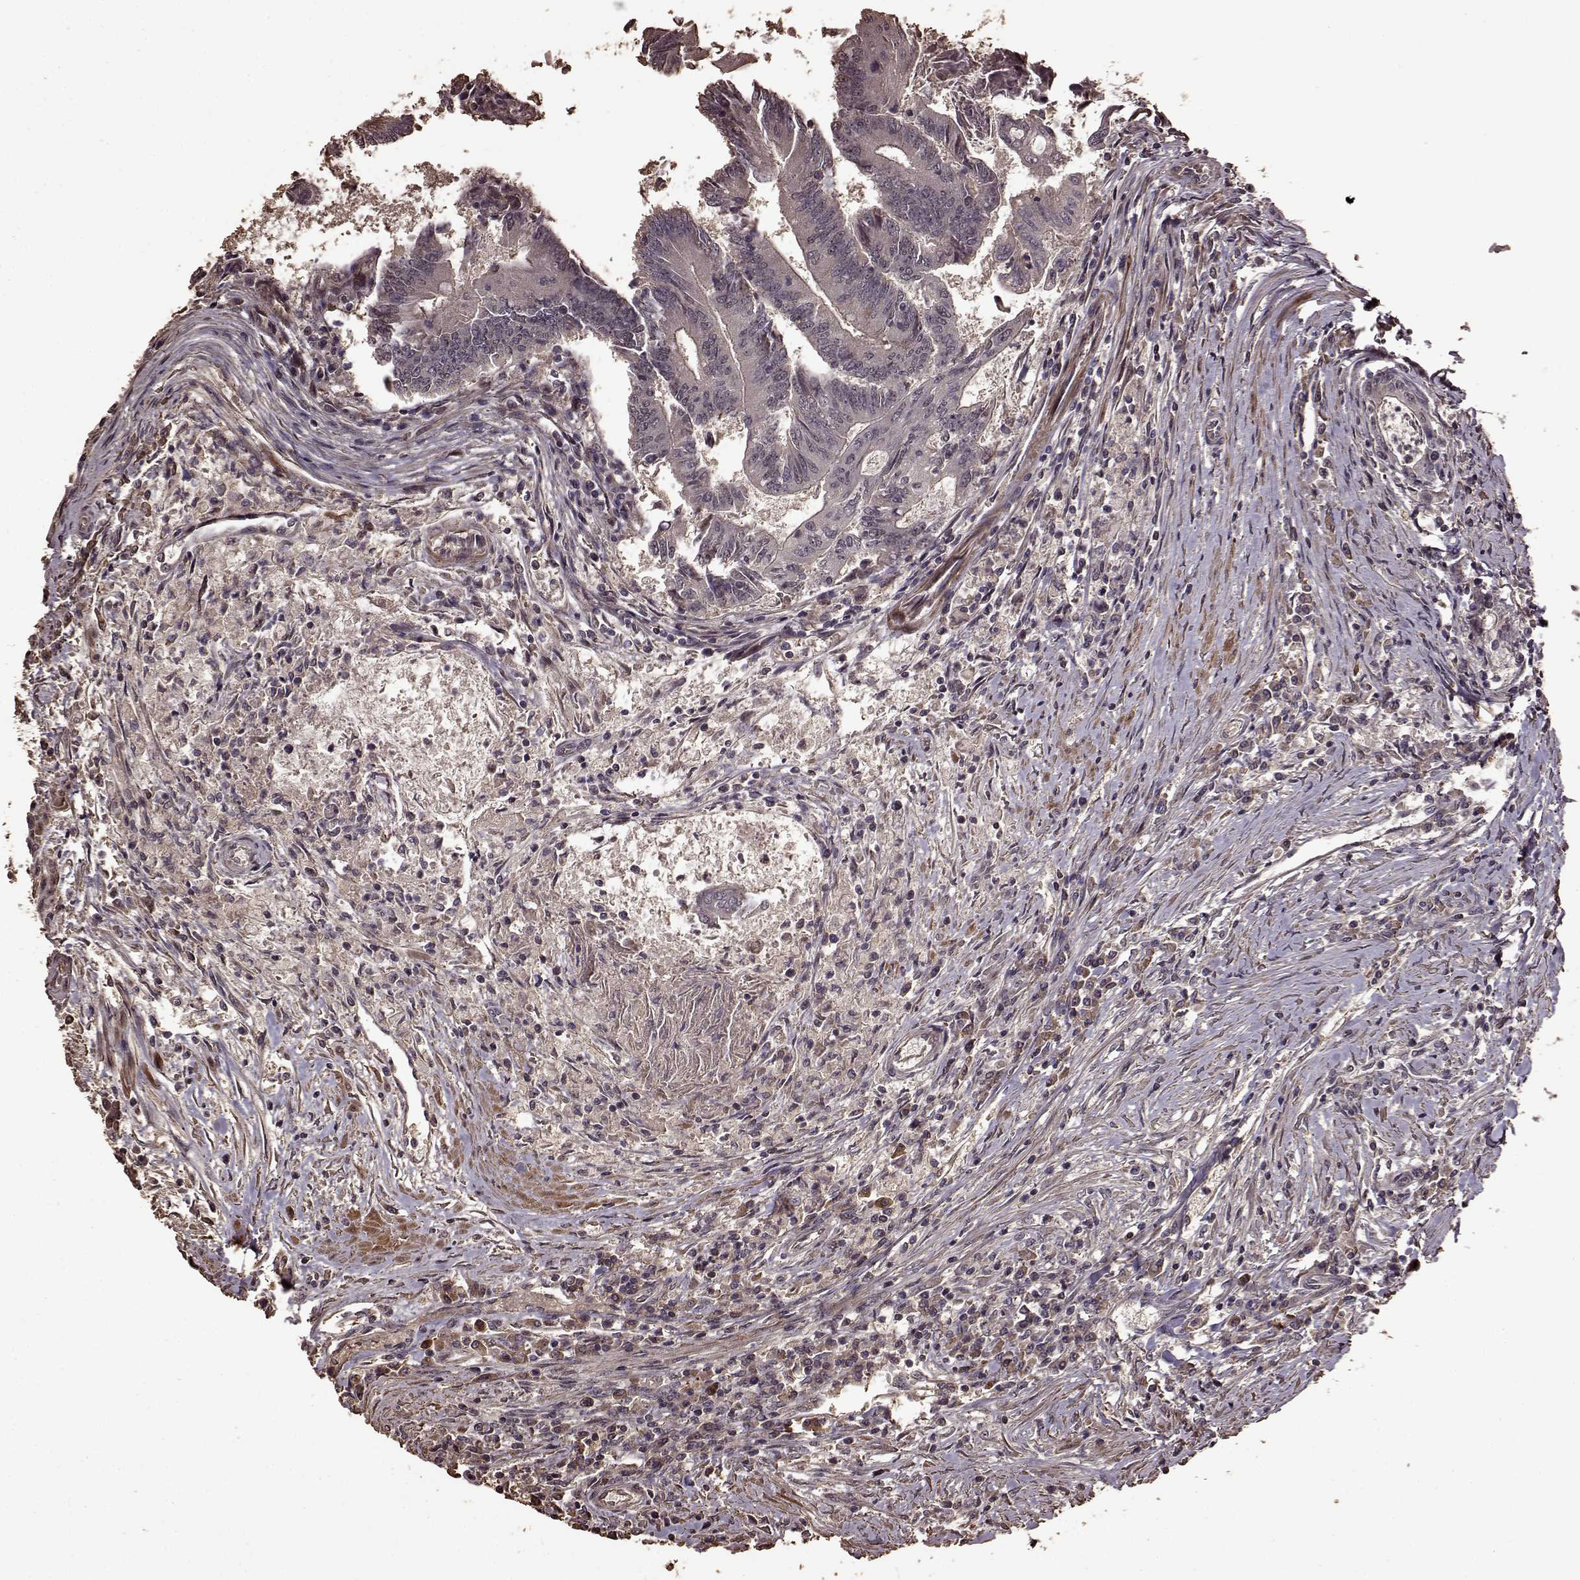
{"staining": {"intensity": "negative", "quantity": "none", "location": "none"}, "tissue": "colorectal cancer", "cell_type": "Tumor cells", "image_type": "cancer", "snomed": [{"axis": "morphology", "description": "Adenocarcinoma, NOS"}, {"axis": "topography", "description": "Colon"}], "caption": "Tumor cells are negative for brown protein staining in colorectal cancer.", "gene": "FBXW11", "patient": {"sex": "female", "age": 70}}